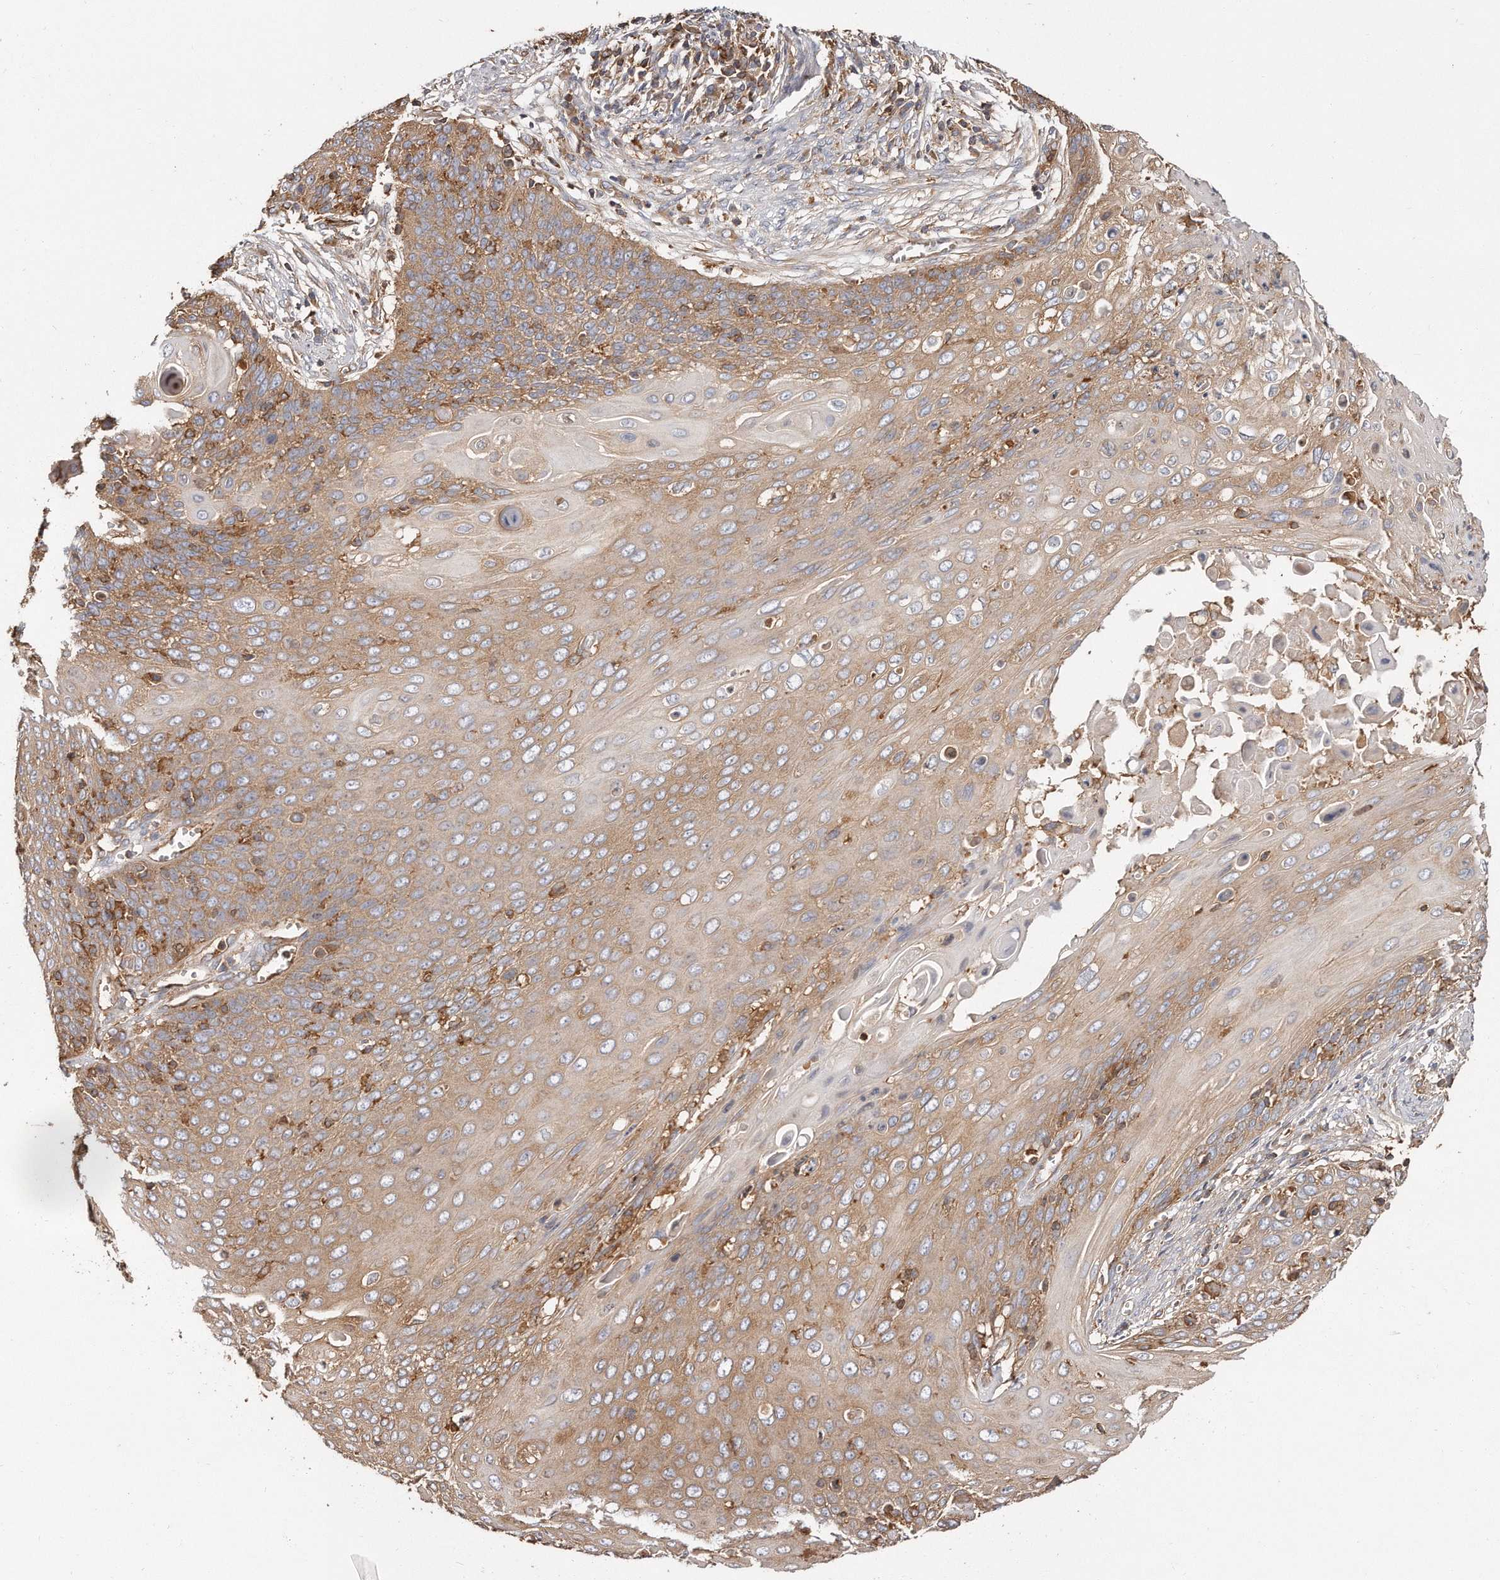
{"staining": {"intensity": "moderate", "quantity": "25%-75%", "location": "cytoplasmic/membranous"}, "tissue": "cervical cancer", "cell_type": "Tumor cells", "image_type": "cancer", "snomed": [{"axis": "morphology", "description": "Squamous cell carcinoma, NOS"}, {"axis": "topography", "description": "Cervix"}], "caption": "Immunohistochemistry (IHC) micrograph of squamous cell carcinoma (cervical) stained for a protein (brown), which demonstrates medium levels of moderate cytoplasmic/membranous expression in approximately 25%-75% of tumor cells.", "gene": "CAP1", "patient": {"sex": "female", "age": 39}}